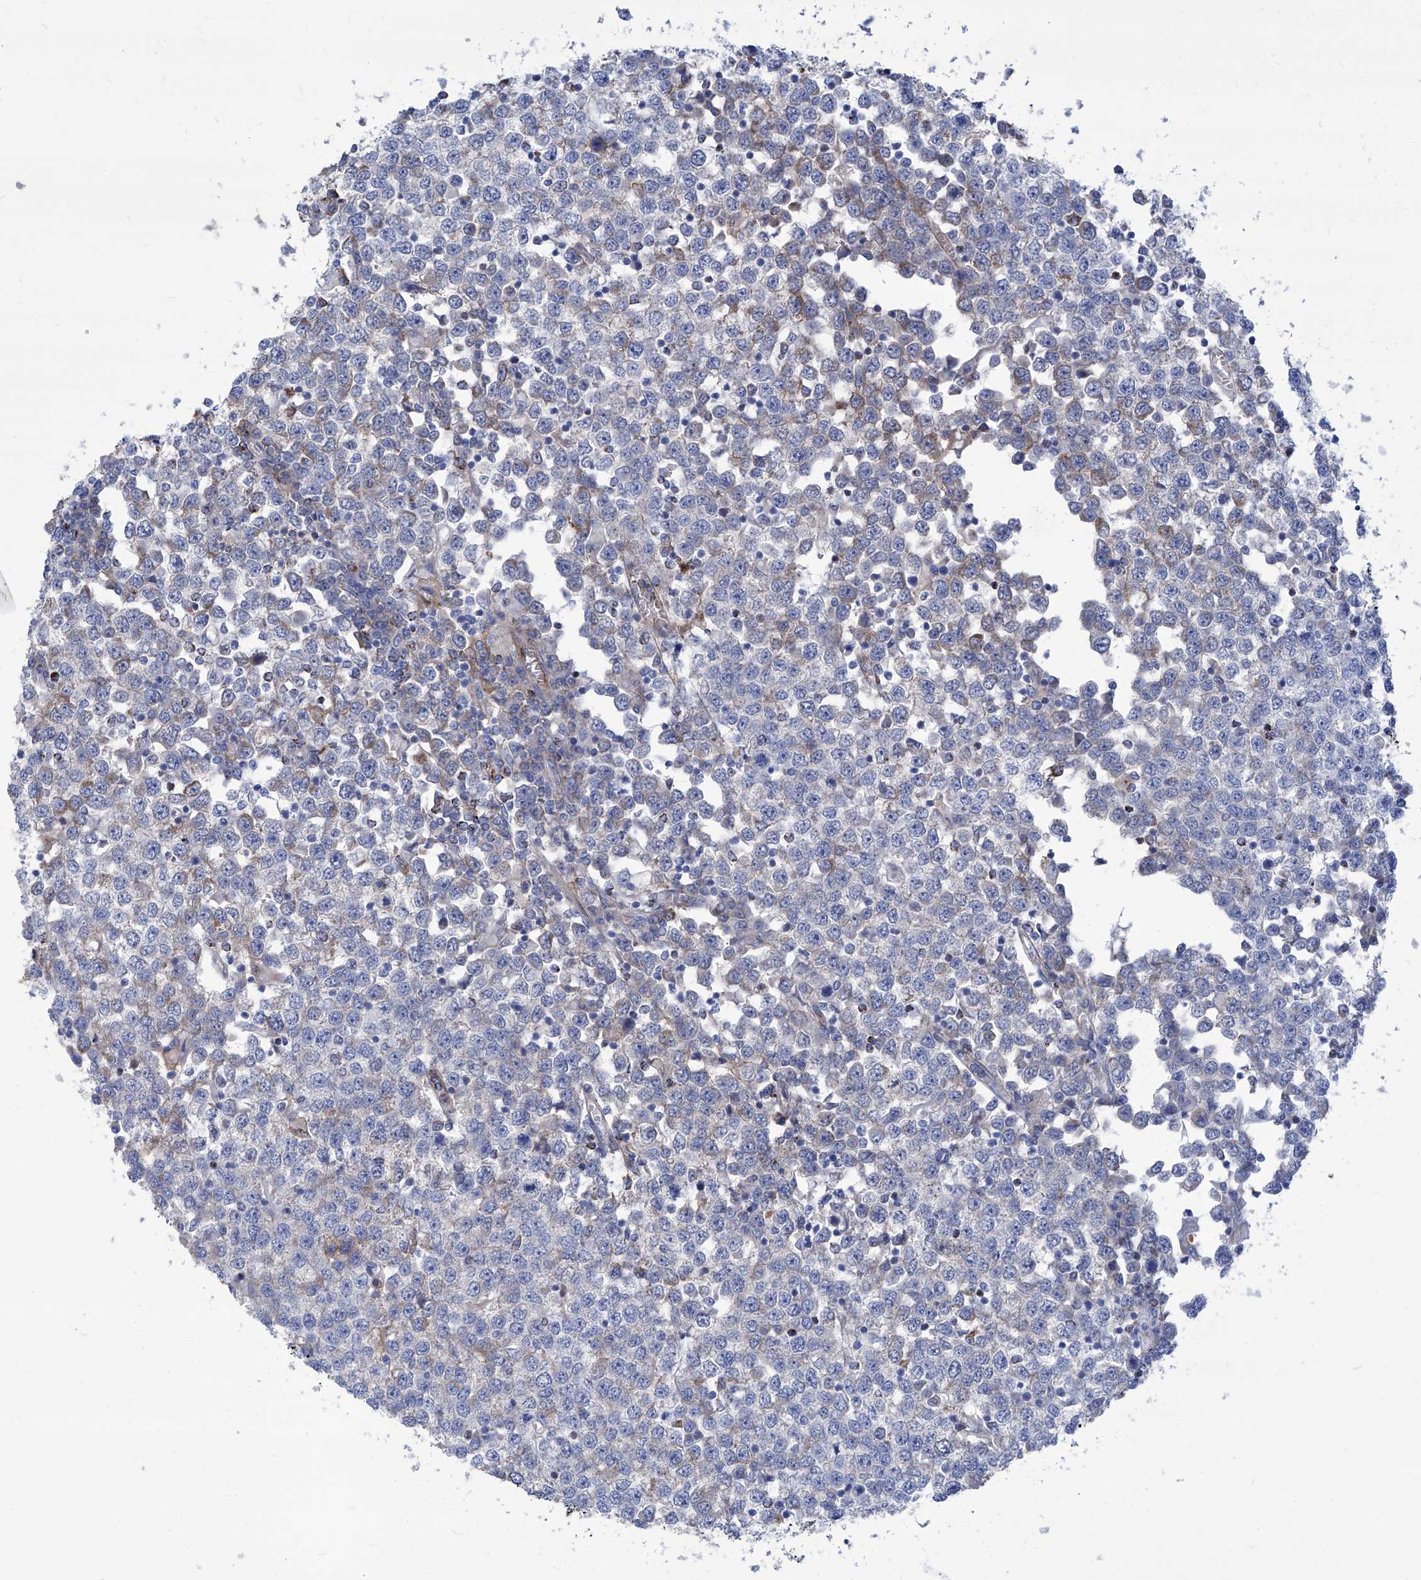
{"staining": {"intensity": "weak", "quantity": "<25%", "location": "cytoplasmic/membranous"}, "tissue": "testis cancer", "cell_type": "Tumor cells", "image_type": "cancer", "snomed": [{"axis": "morphology", "description": "Seminoma, NOS"}, {"axis": "topography", "description": "Testis"}], "caption": "Immunohistochemical staining of testis cancer (seminoma) exhibits no significant positivity in tumor cells.", "gene": "SRBD1", "patient": {"sex": "male", "age": 65}}